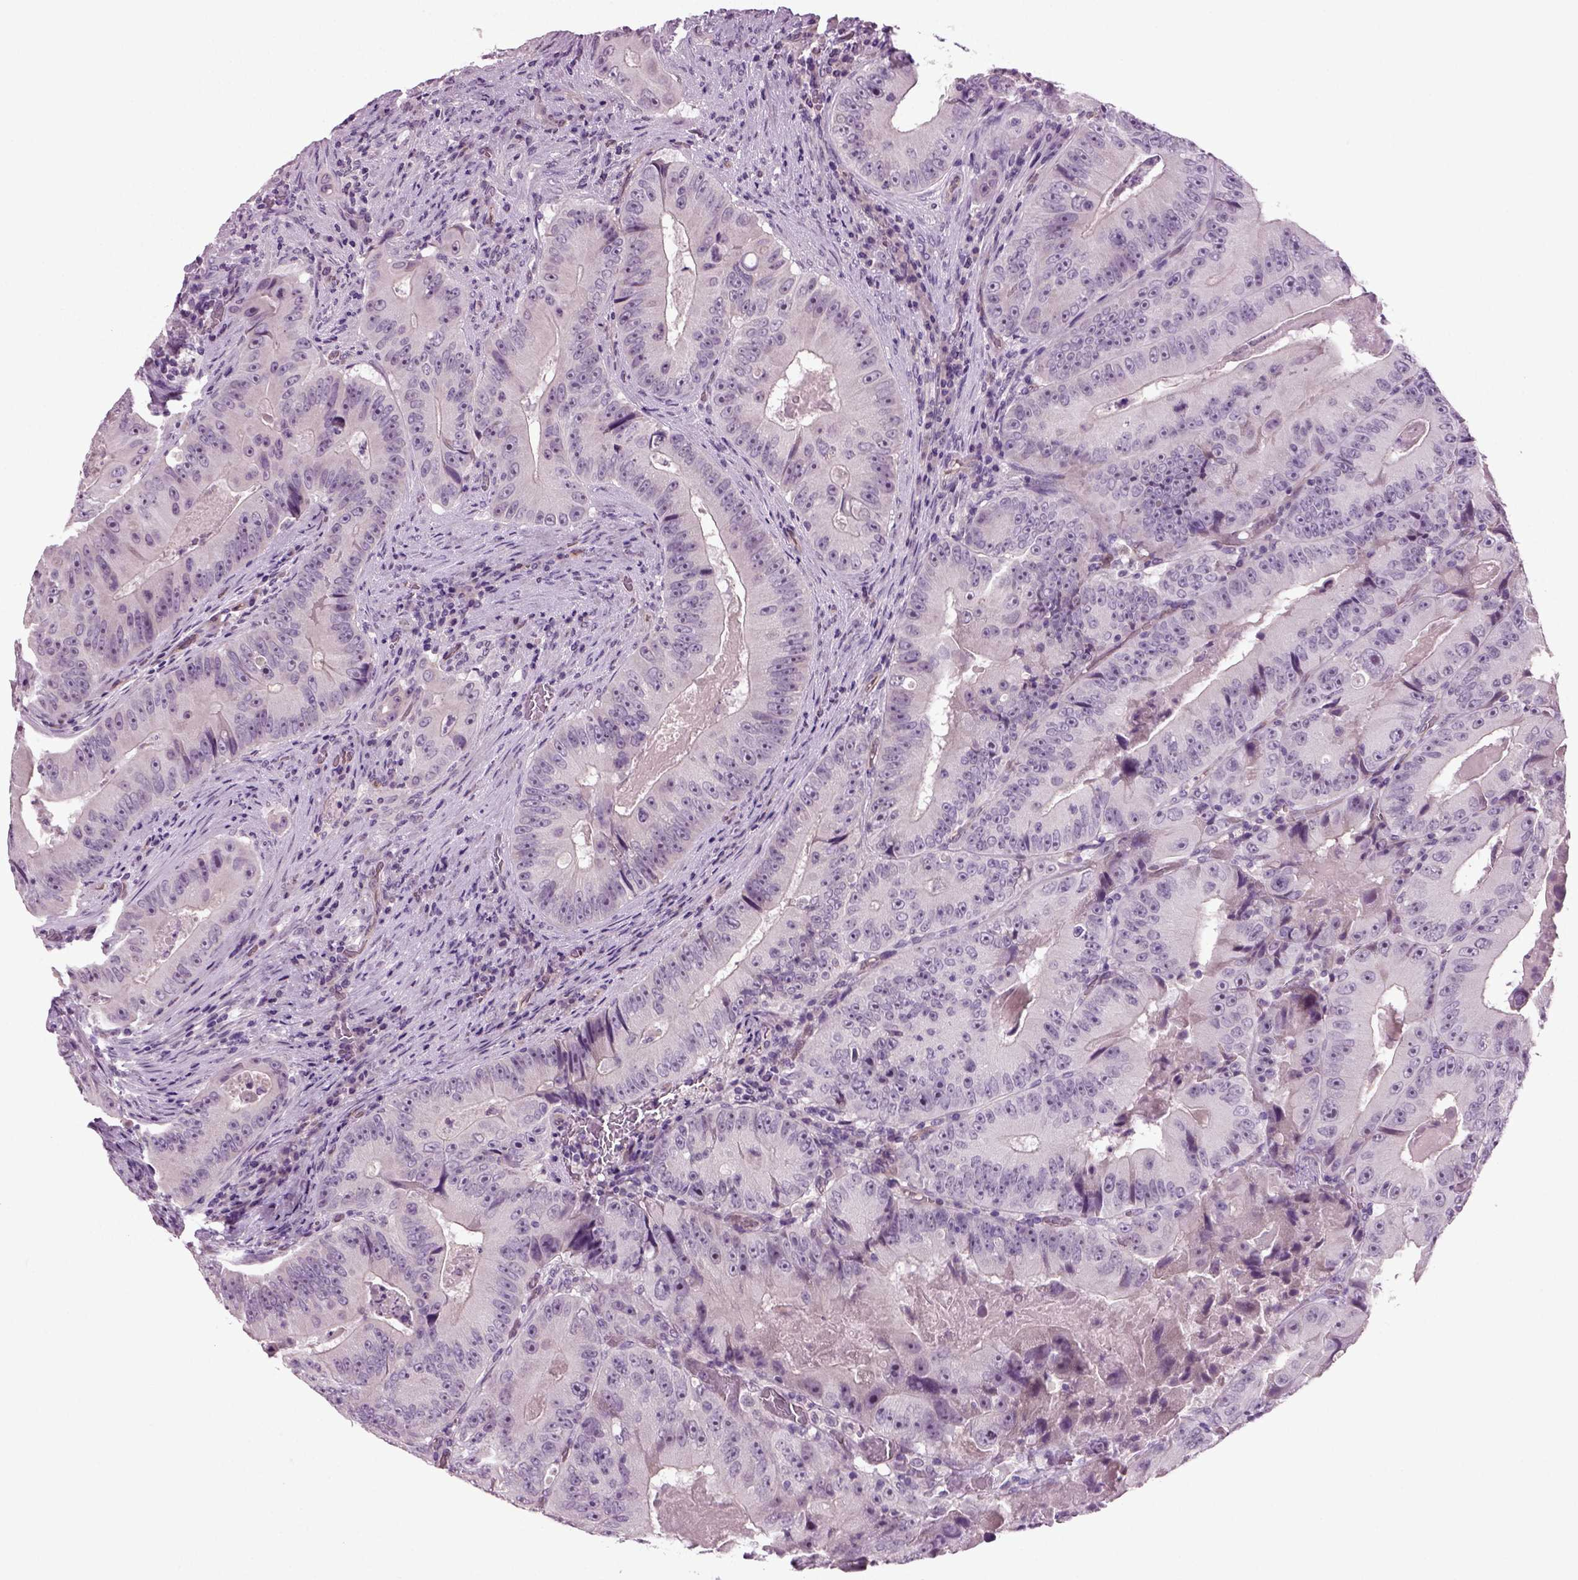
{"staining": {"intensity": "negative", "quantity": "none", "location": "none"}, "tissue": "colorectal cancer", "cell_type": "Tumor cells", "image_type": "cancer", "snomed": [{"axis": "morphology", "description": "Adenocarcinoma, NOS"}, {"axis": "topography", "description": "Colon"}], "caption": "There is no significant expression in tumor cells of adenocarcinoma (colorectal).", "gene": "COL9A2", "patient": {"sex": "female", "age": 86}}